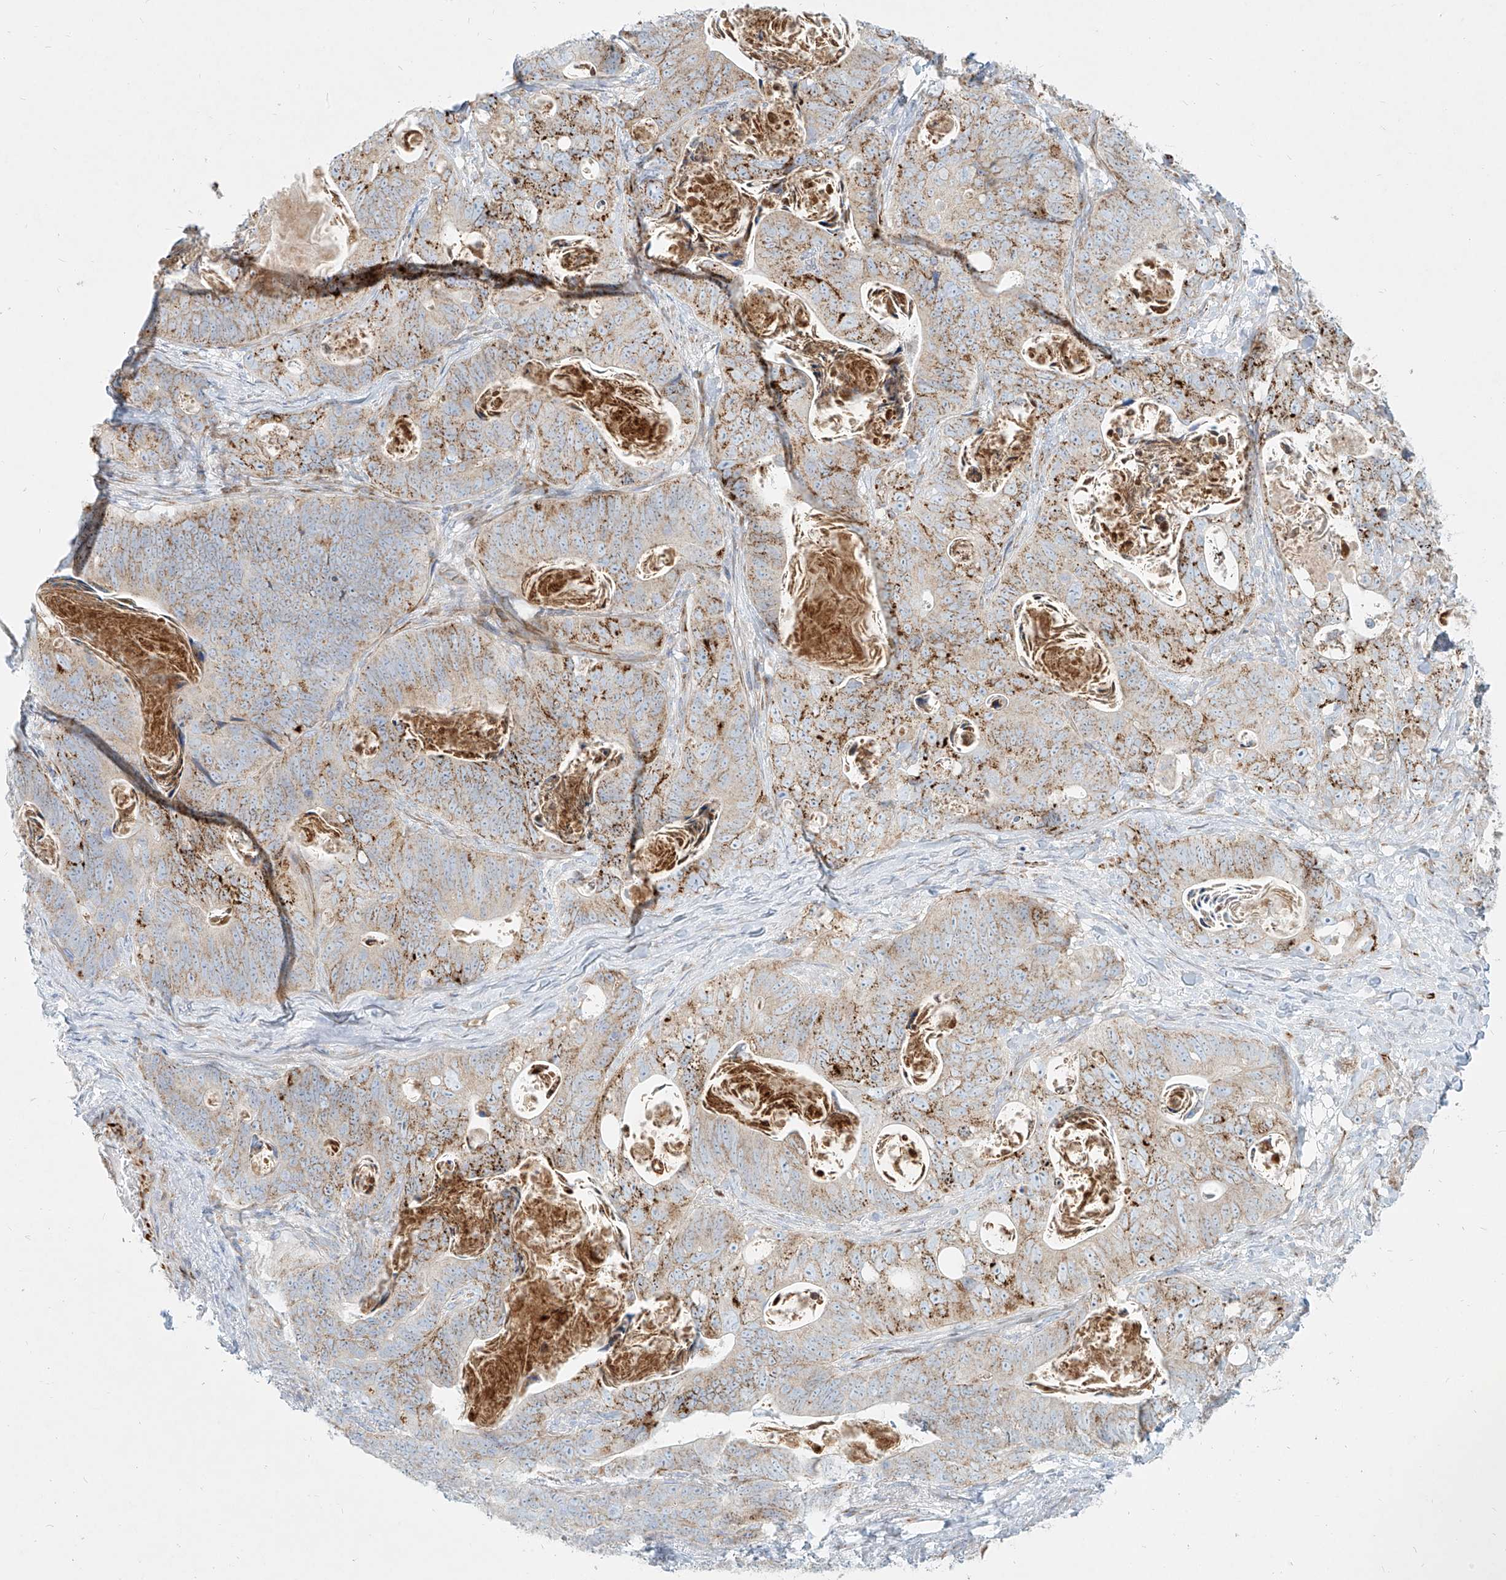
{"staining": {"intensity": "moderate", "quantity": "25%-75%", "location": "cytoplasmic/membranous"}, "tissue": "stomach cancer", "cell_type": "Tumor cells", "image_type": "cancer", "snomed": [{"axis": "morphology", "description": "Normal tissue, NOS"}, {"axis": "morphology", "description": "Adenocarcinoma, NOS"}, {"axis": "topography", "description": "Stomach"}], "caption": "High-magnification brightfield microscopy of adenocarcinoma (stomach) stained with DAB (brown) and counterstained with hematoxylin (blue). tumor cells exhibit moderate cytoplasmic/membranous staining is identified in approximately25%-75% of cells. The protein of interest is shown in brown color, while the nuclei are stained blue.", "gene": "MTX2", "patient": {"sex": "female", "age": 89}}